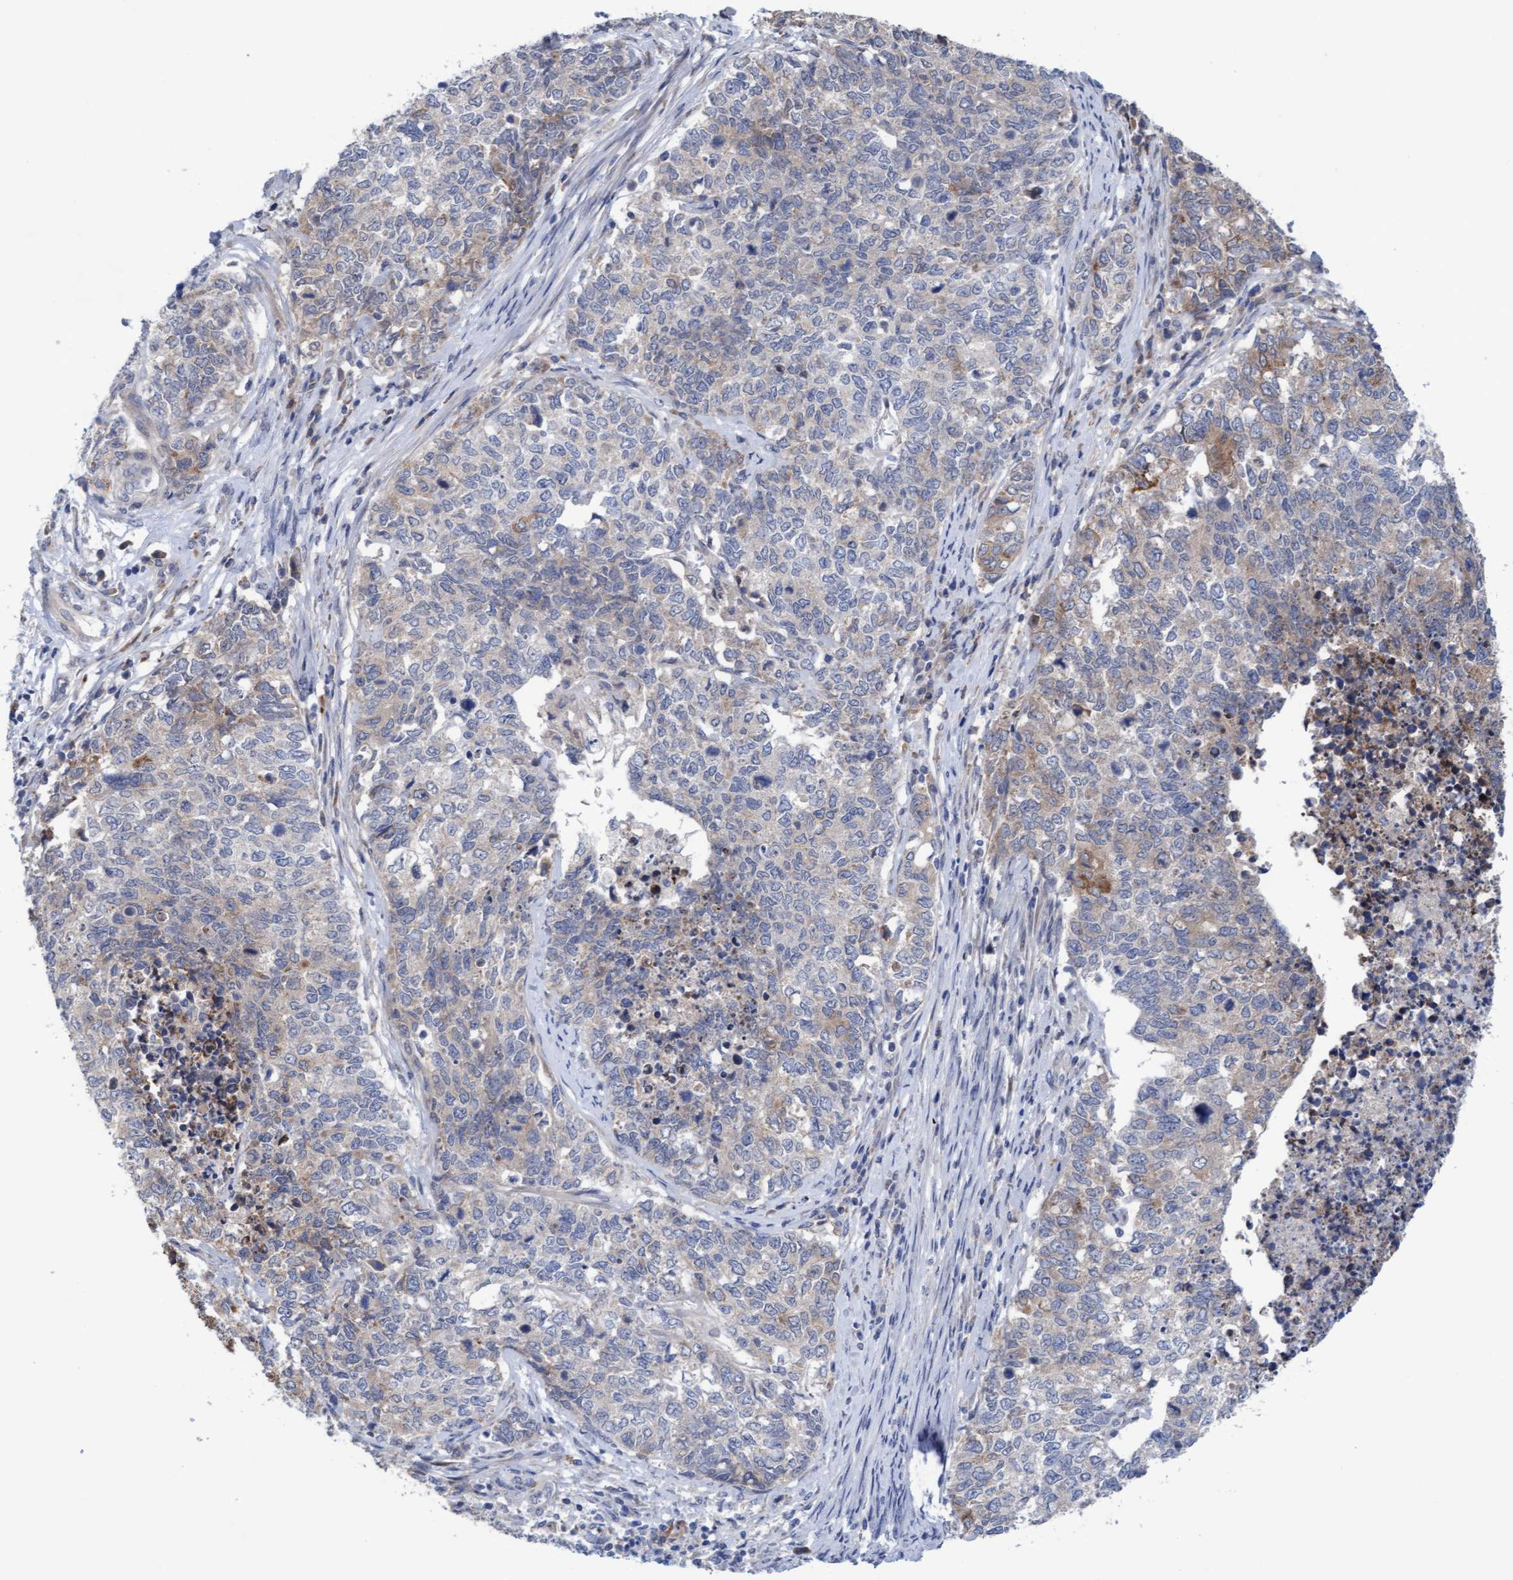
{"staining": {"intensity": "weak", "quantity": "<25%", "location": "cytoplasmic/membranous"}, "tissue": "cervical cancer", "cell_type": "Tumor cells", "image_type": "cancer", "snomed": [{"axis": "morphology", "description": "Squamous cell carcinoma, NOS"}, {"axis": "topography", "description": "Cervix"}], "caption": "An immunohistochemistry histopathology image of cervical squamous cell carcinoma is shown. There is no staining in tumor cells of cervical squamous cell carcinoma.", "gene": "PLCD1", "patient": {"sex": "female", "age": 63}}